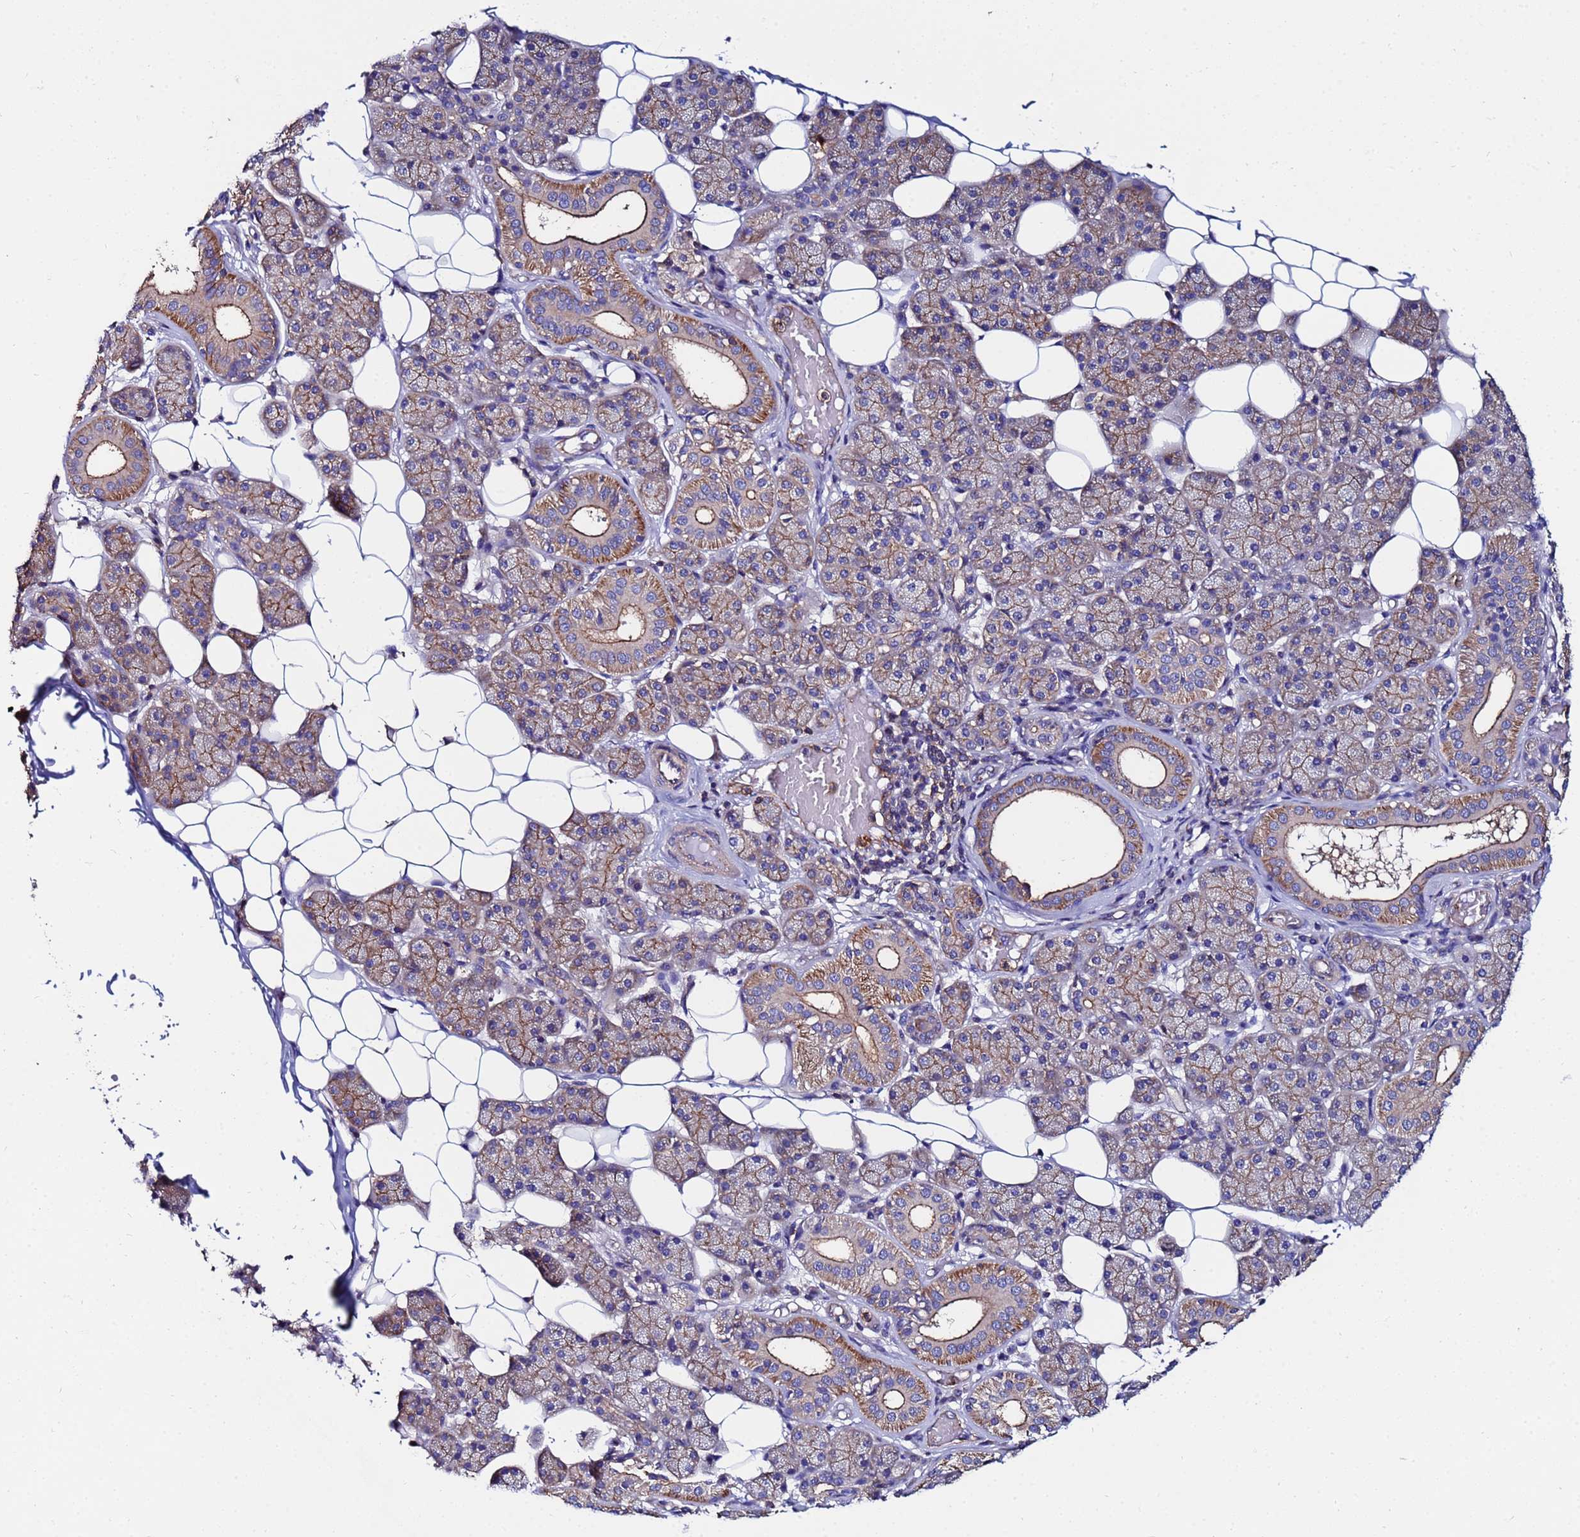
{"staining": {"intensity": "moderate", "quantity": "25%-75%", "location": "cytoplasmic/membranous"}, "tissue": "salivary gland", "cell_type": "Glandular cells", "image_type": "normal", "snomed": [{"axis": "morphology", "description": "Normal tissue, NOS"}, {"axis": "topography", "description": "Salivary gland"}], "caption": "Benign salivary gland displays moderate cytoplasmic/membranous expression in approximately 25%-75% of glandular cells, visualized by immunohistochemistry. (IHC, brightfield microscopy, high magnification).", "gene": "POTEE", "patient": {"sex": "female", "age": 33}}